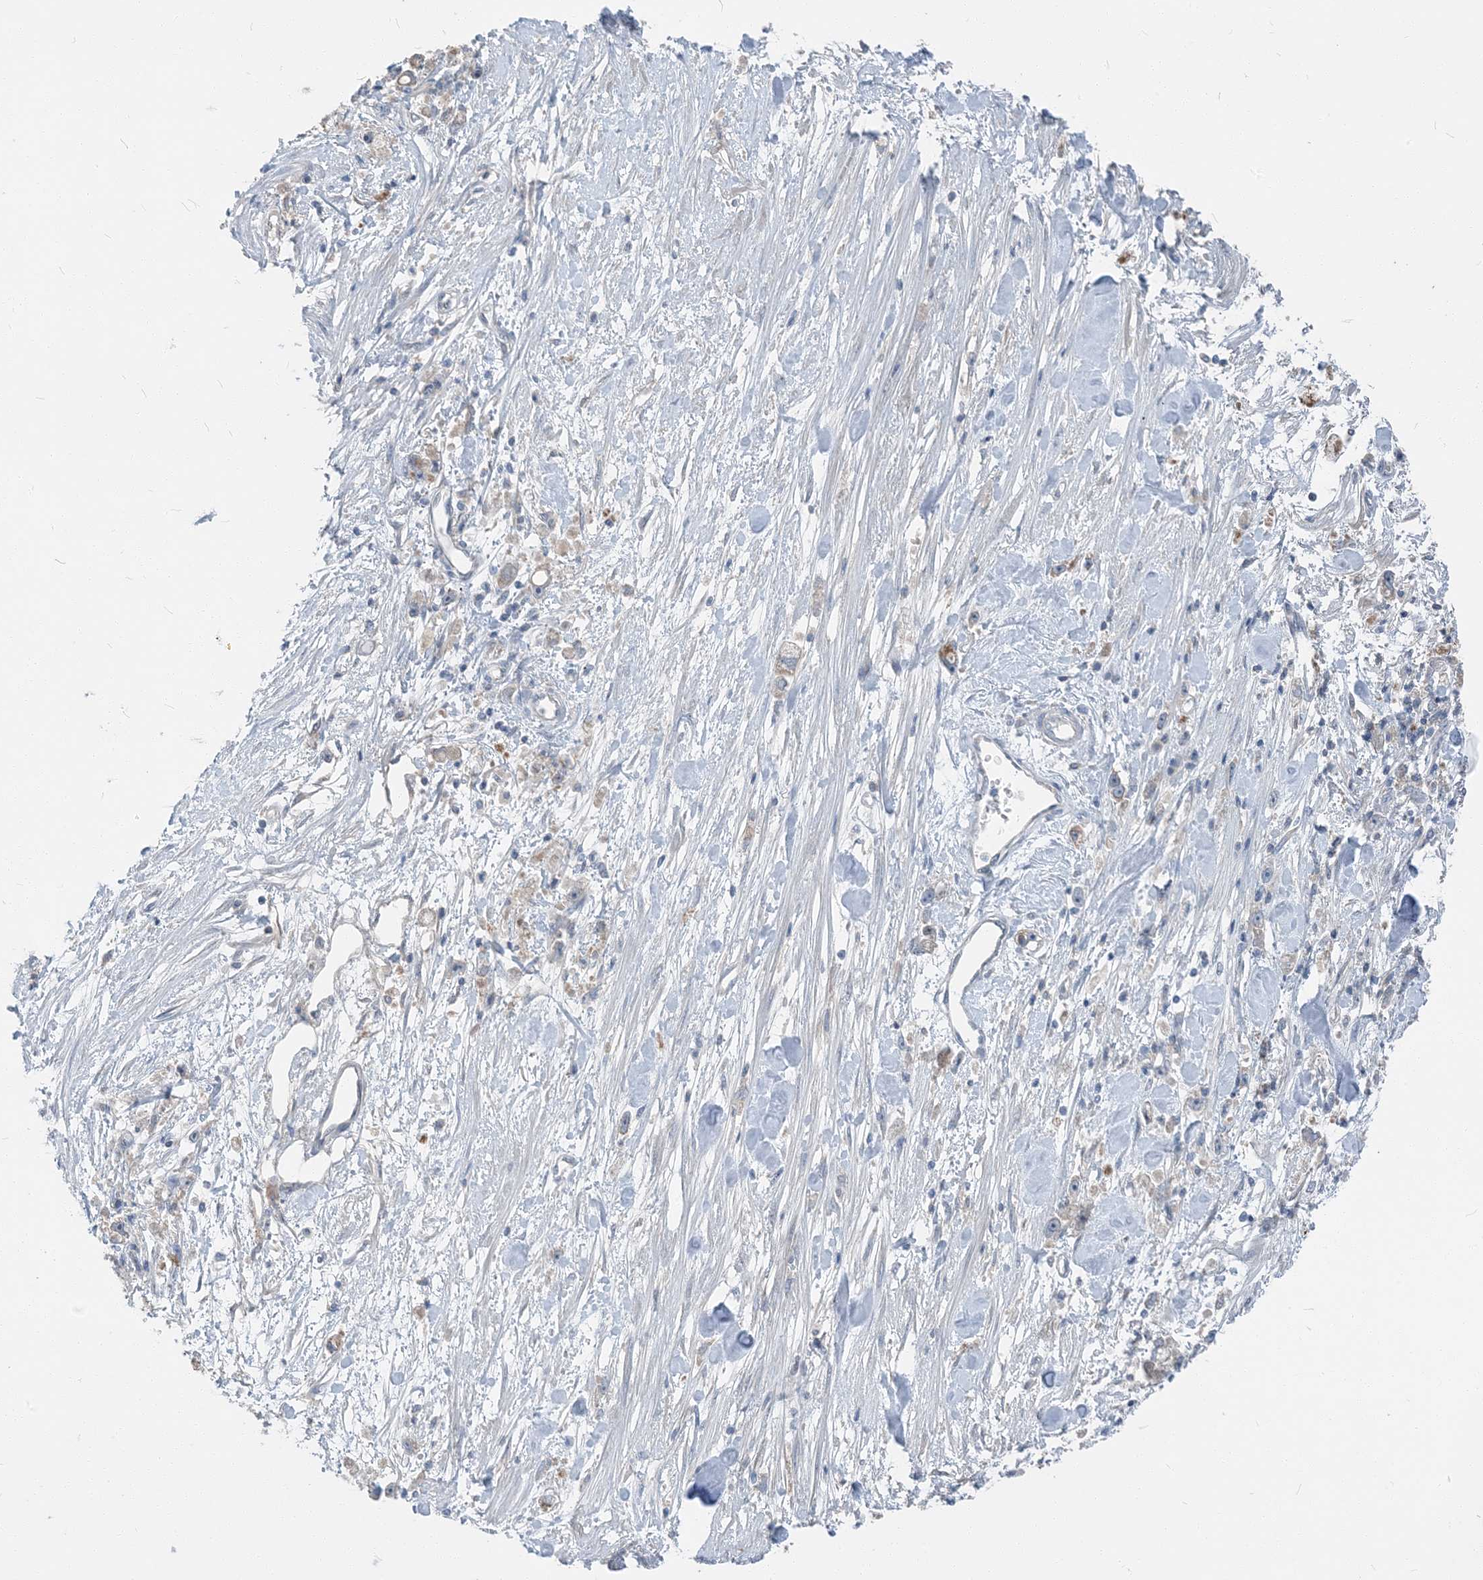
{"staining": {"intensity": "weak", "quantity": "<25%", "location": "cytoplasmic/membranous"}, "tissue": "stomach cancer", "cell_type": "Tumor cells", "image_type": "cancer", "snomed": [{"axis": "morphology", "description": "Adenocarcinoma, NOS"}, {"axis": "topography", "description": "Stomach"}], "caption": "Immunohistochemistry (IHC) histopathology image of neoplastic tissue: stomach cancer (adenocarcinoma) stained with DAB (3,3'-diaminobenzidine) demonstrates no significant protein expression in tumor cells.", "gene": "NCOA7", "patient": {"sex": "female", "age": 59}}